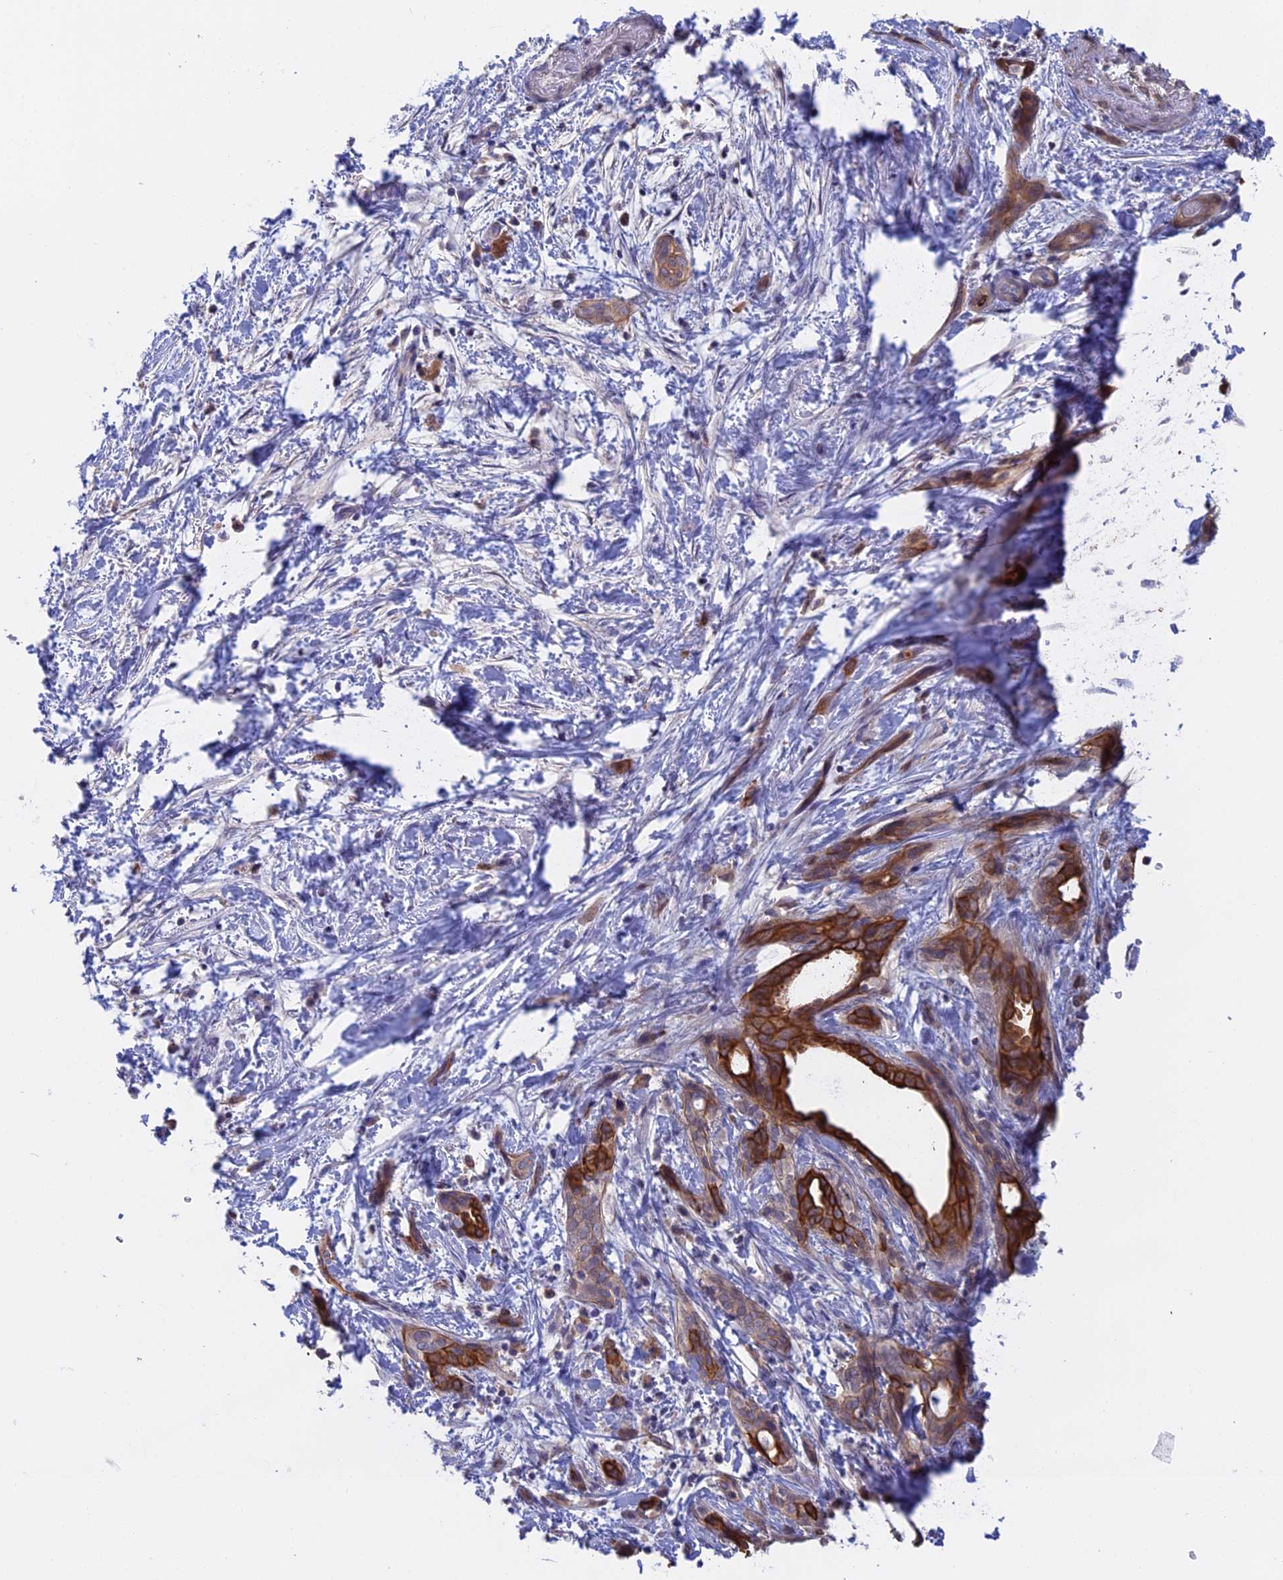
{"staining": {"intensity": "strong", "quantity": ">75%", "location": "cytoplasmic/membranous"}, "tissue": "pancreatic cancer", "cell_type": "Tumor cells", "image_type": "cancer", "snomed": [{"axis": "morphology", "description": "Normal tissue, NOS"}, {"axis": "morphology", "description": "Adenocarcinoma, NOS"}, {"axis": "topography", "description": "Pancreas"}, {"axis": "topography", "description": "Peripheral nerve tissue"}], "caption": "An IHC micrograph of tumor tissue is shown. Protein staining in brown shows strong cytoplasmic/membranous positivity in pancreatic cancer (adenocarcinoma) within tumor cells.", "gene": "STUB1", "patient": {"sex": "female", "age": 63}}